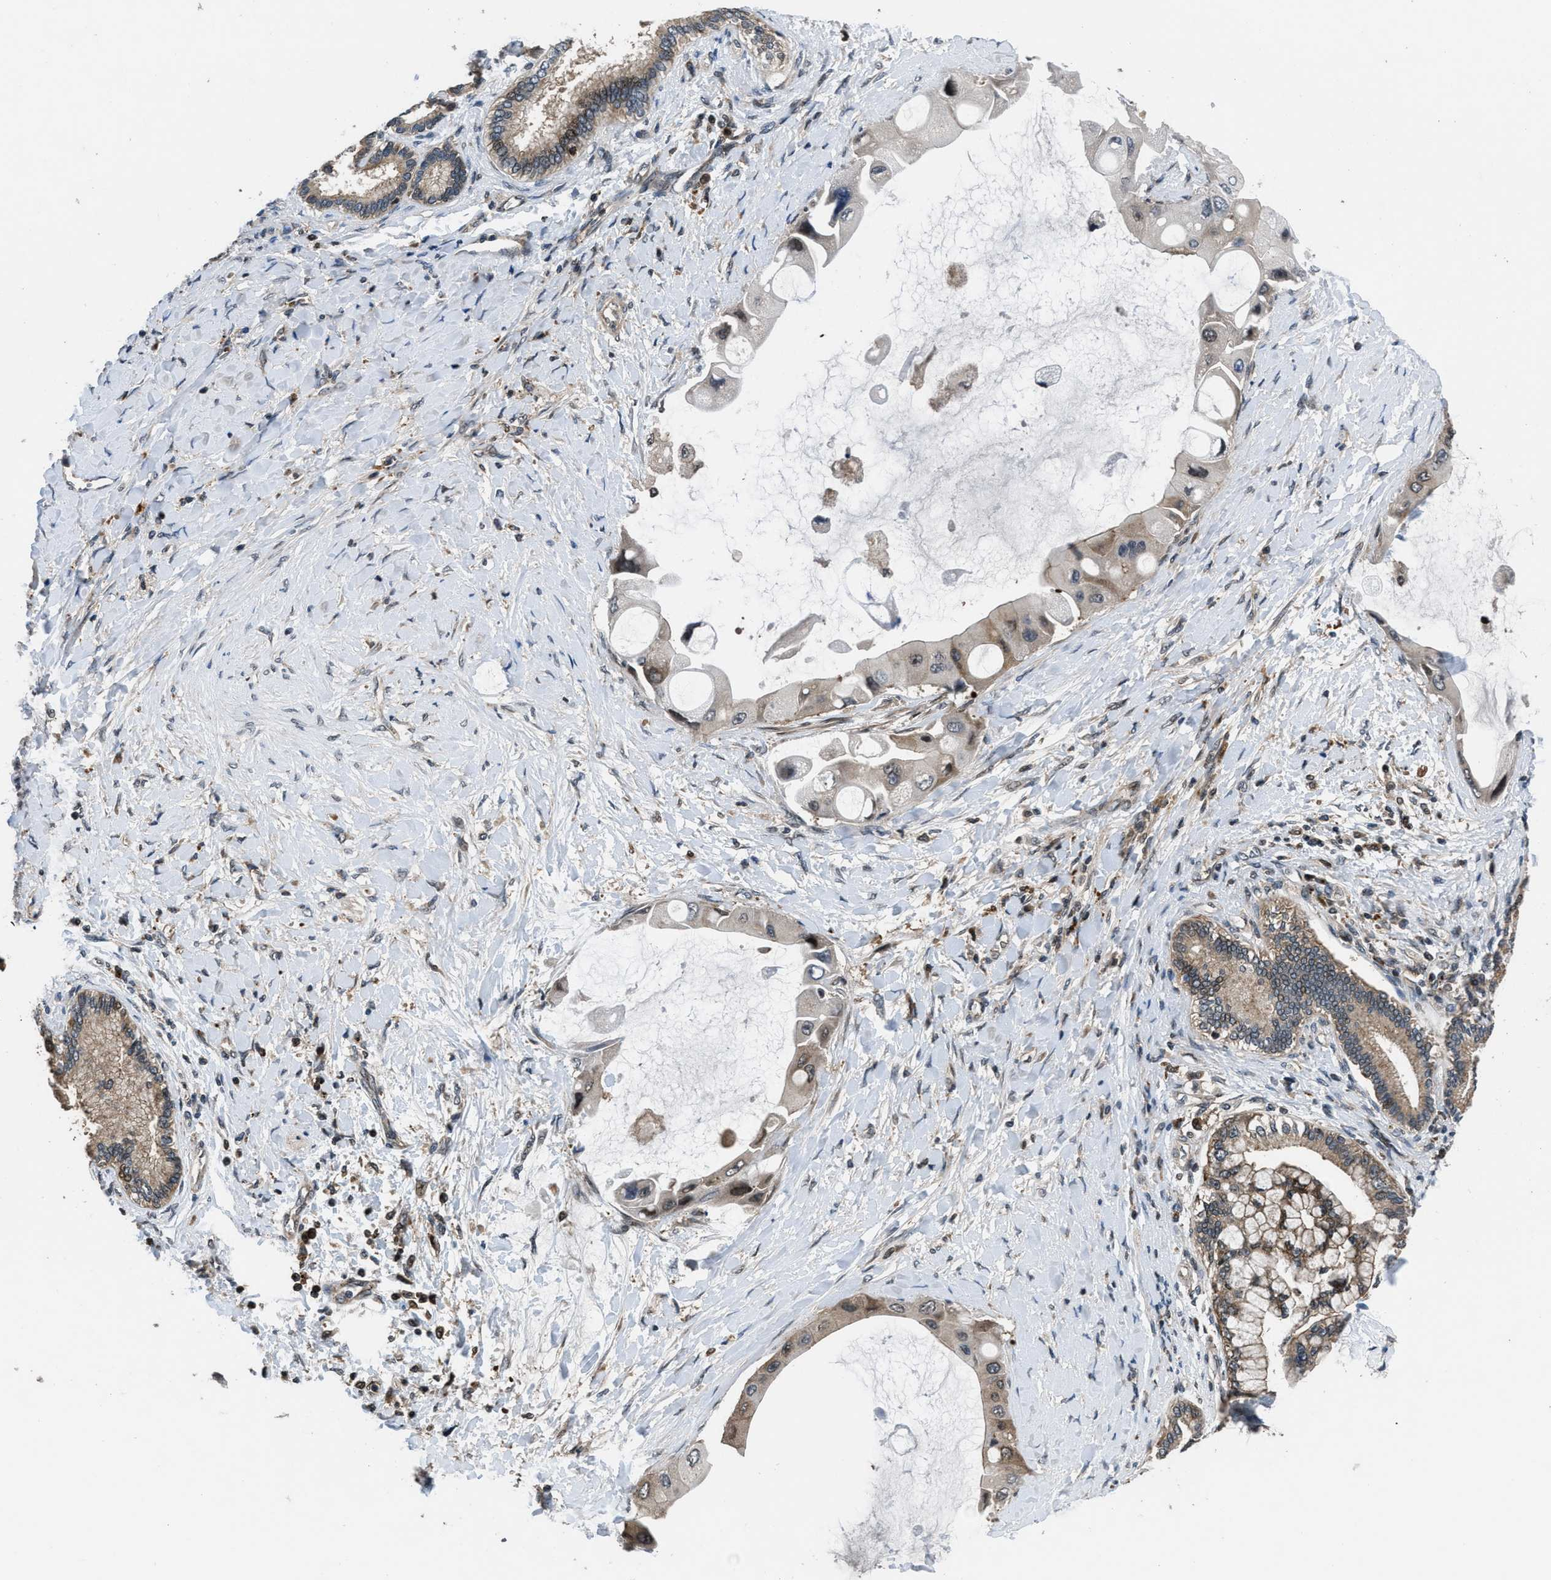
{"staining": {"intensity": "weak", "quantity": "25%-75%", "location": "cytoplasmic/membranous"}, "tissue": "liver cancer", "cell_type": "Tumor cells", "image_type": "cancer", "snomed": [{"axis": "morphology", "description": "Normal tissue, NOS"}, {"axis": "morphology", "description": "Cholangiocarcinoma"}, {"axis": "topography", "description": "Liver"}, {"axis": "topography", "description": "Peripheral nerve tissue"}], "caption": "Protein staining shows weak cytoplasmic/membranous expression in about 25%-75% of tumor cells in liver cholangiocarcinoma.", "gene": "CTBS", "patient": {"sex": "male", "age": 50}}